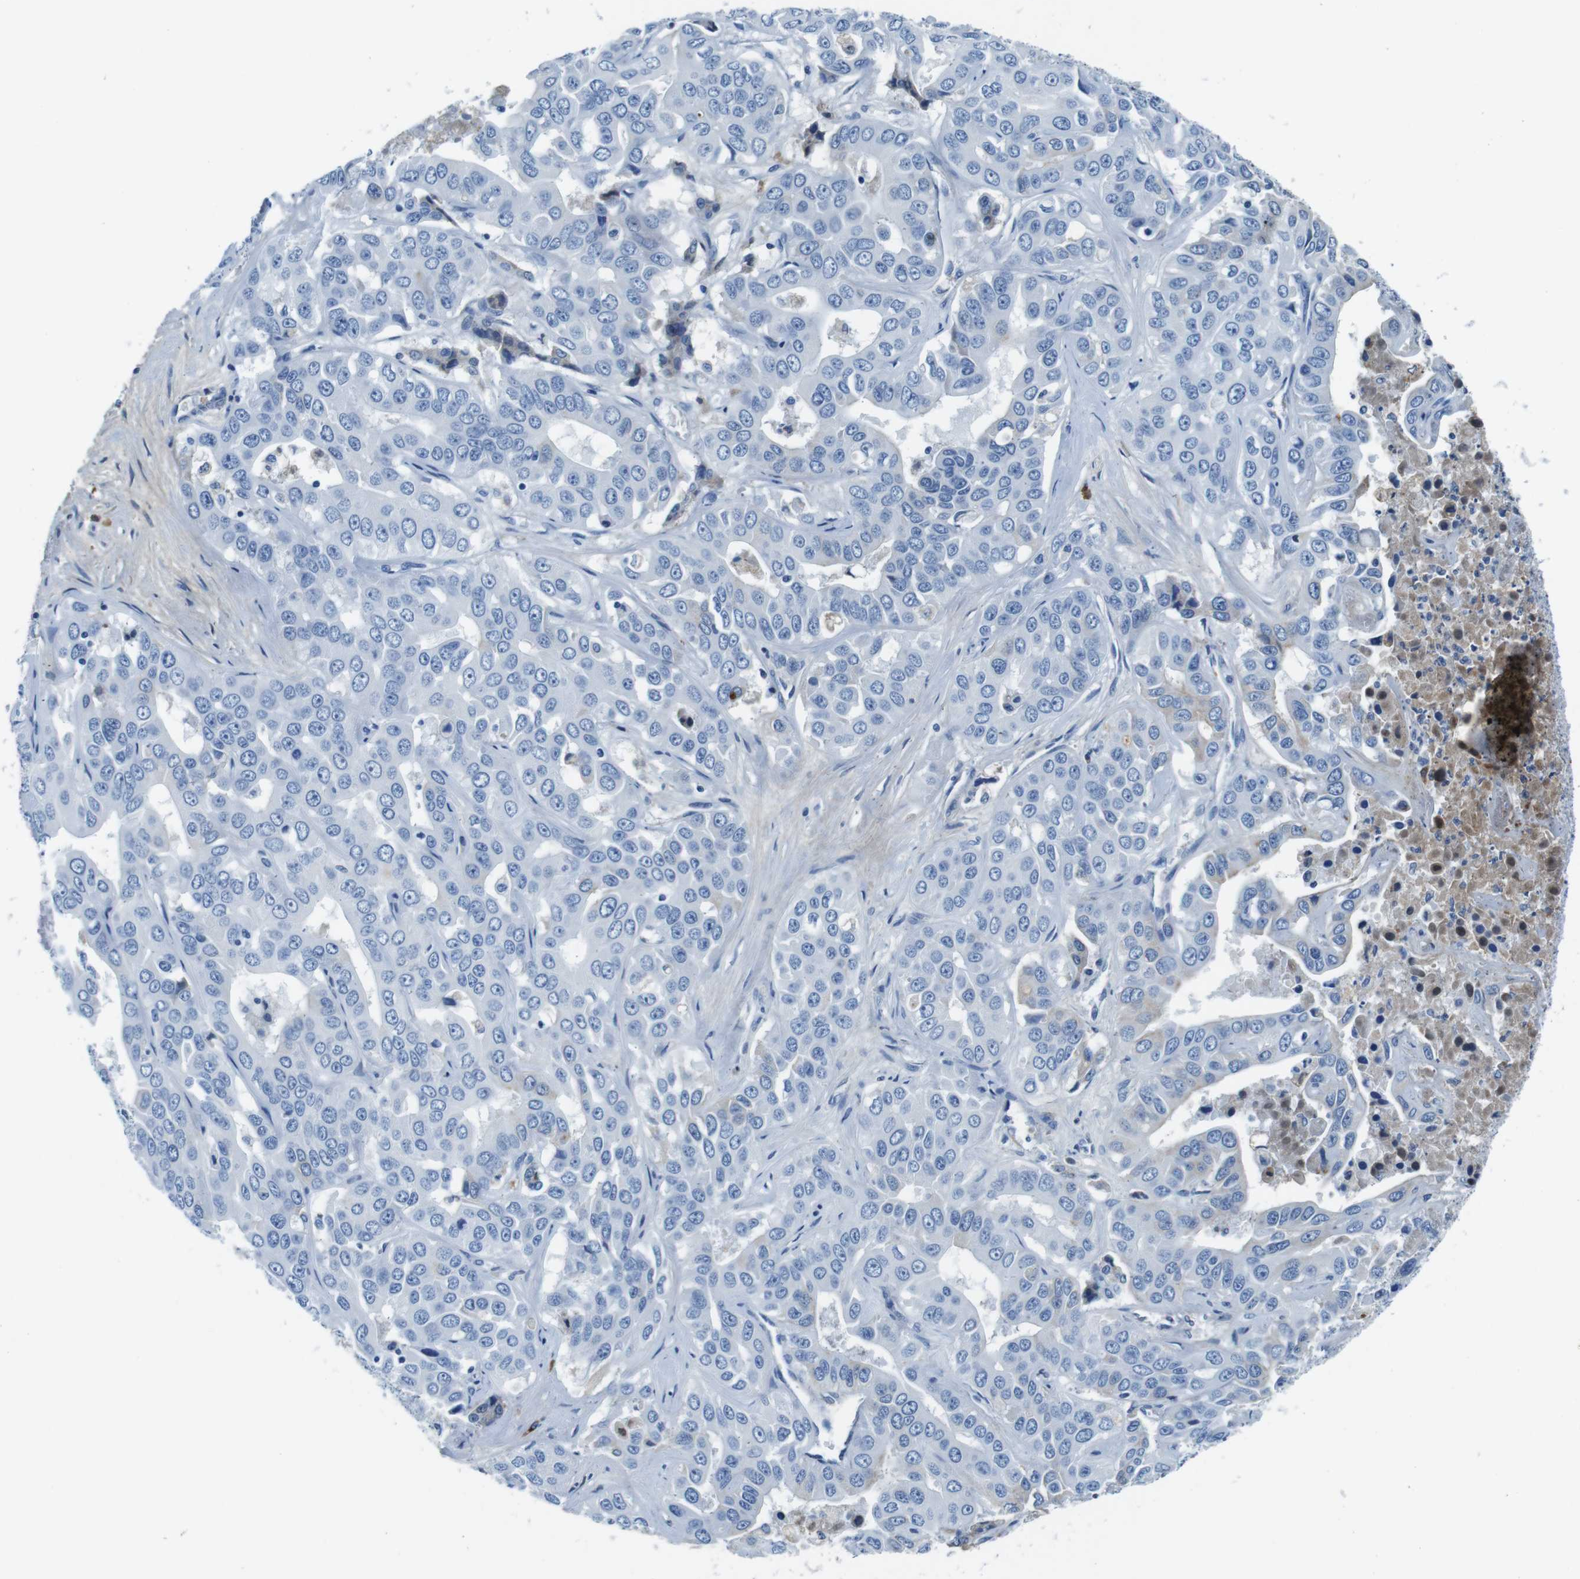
{"staining": {"intensity": "negative", "quantity": "none", "location": "none"}, "tissue": "liver cancer", "cell_type": "Tumor cells", "image_type": "cancer", "snomed": [{"axis": "morphology", "description": "Cholangiocarcinoma"}, {"axis": "topography", "description": "Liver"}], "caption": "This image is of liver cholangiocarcinoma stained with immunohistochemistry to label a protein in brown with the nuclei are counter-stained blue. There is no expression in tumor cells.", "gene": "IGKC", "patient": {"sex": "female", "age": 52}}